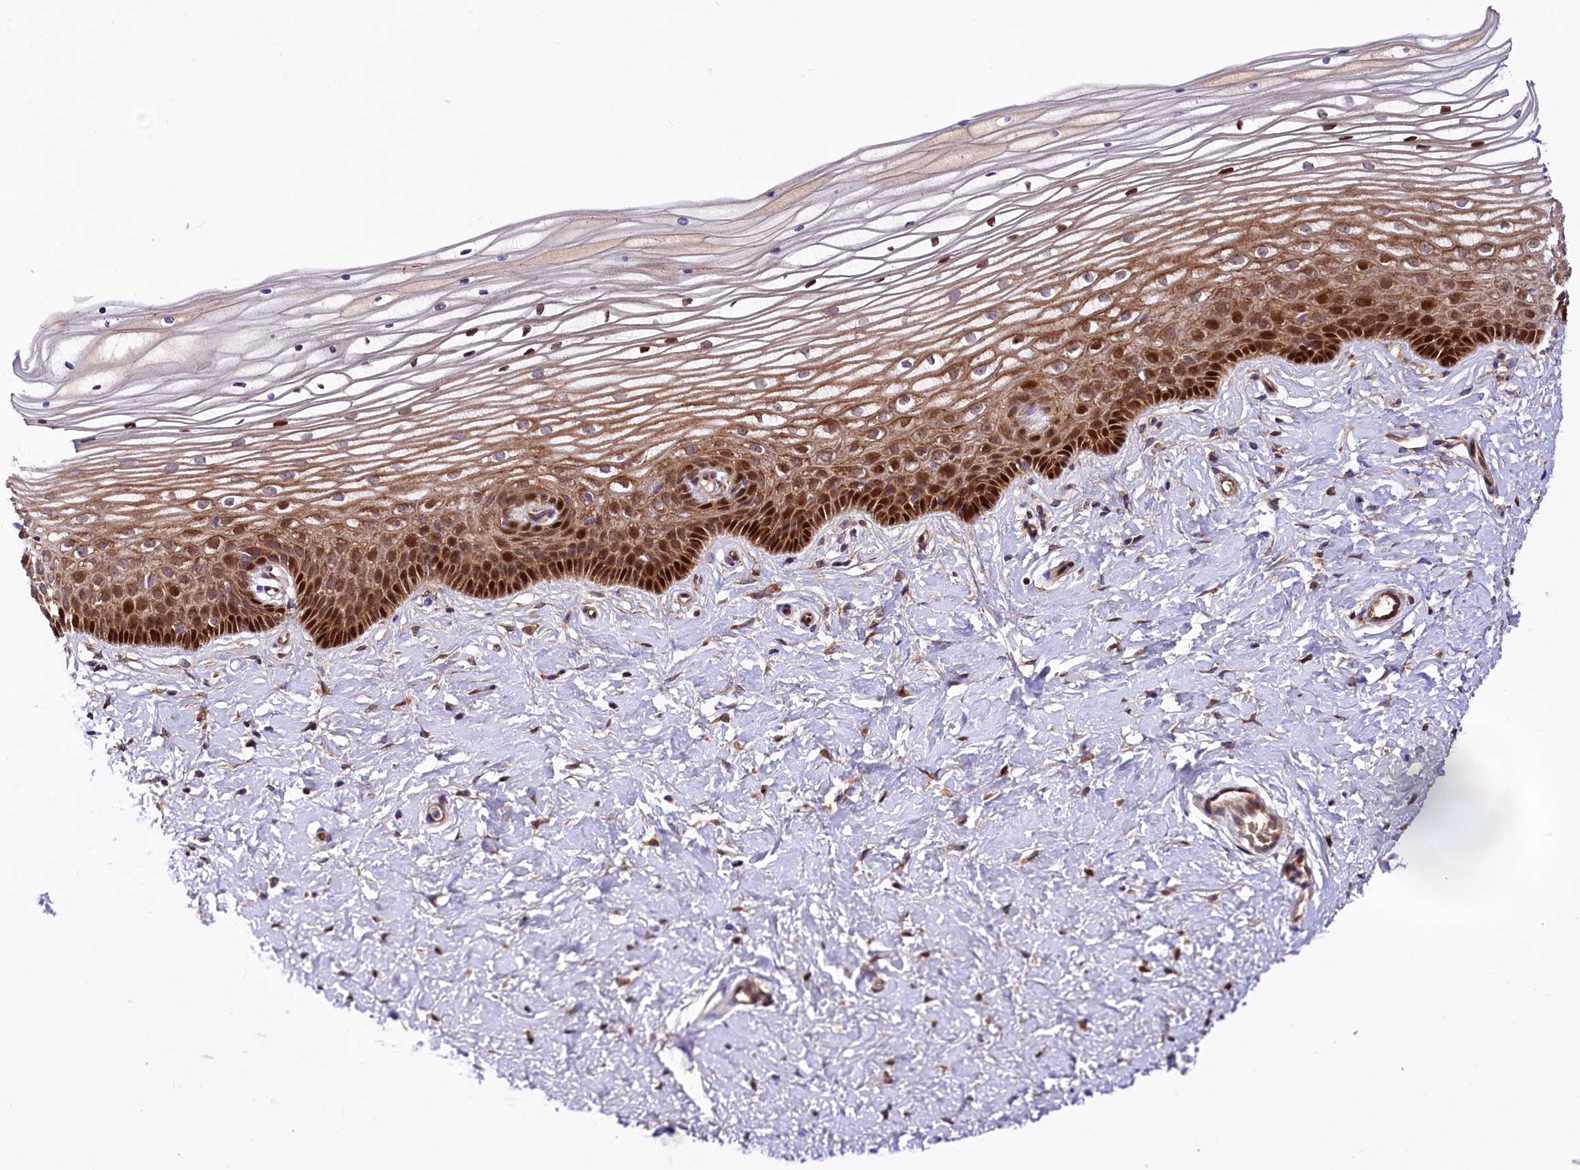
{"staining": {"intensity": "strong", "quantity": "25%-75%", "location": "cytoplasmic/membranous,nuclear"}, "tissue": "vagina", "cell_type": "Squamous epithelial cells", "image_type": "normal", "snomed": [{"axis": "morphology", "description": "Normal tissue, NOS"}, {"axis": "topography", "description": "Vagina"}, {"axis": "topography", "description": "Cervix"}], "caption": "IHC staining of benign vagina, which demonstrates high levels of strong cytoplasmic/membranous,nuclear staining in about 25%-75% of squamous epithelial cells indicating strong cytoplasmic/membranous,nuclear protein positivity. The staining was performed using DAB (brown) for protein detection and nuclei were counterstained in hematoxylin (blue).", "gene": "PDZRN3", "patient": {"sex": "female", "age": 40}}